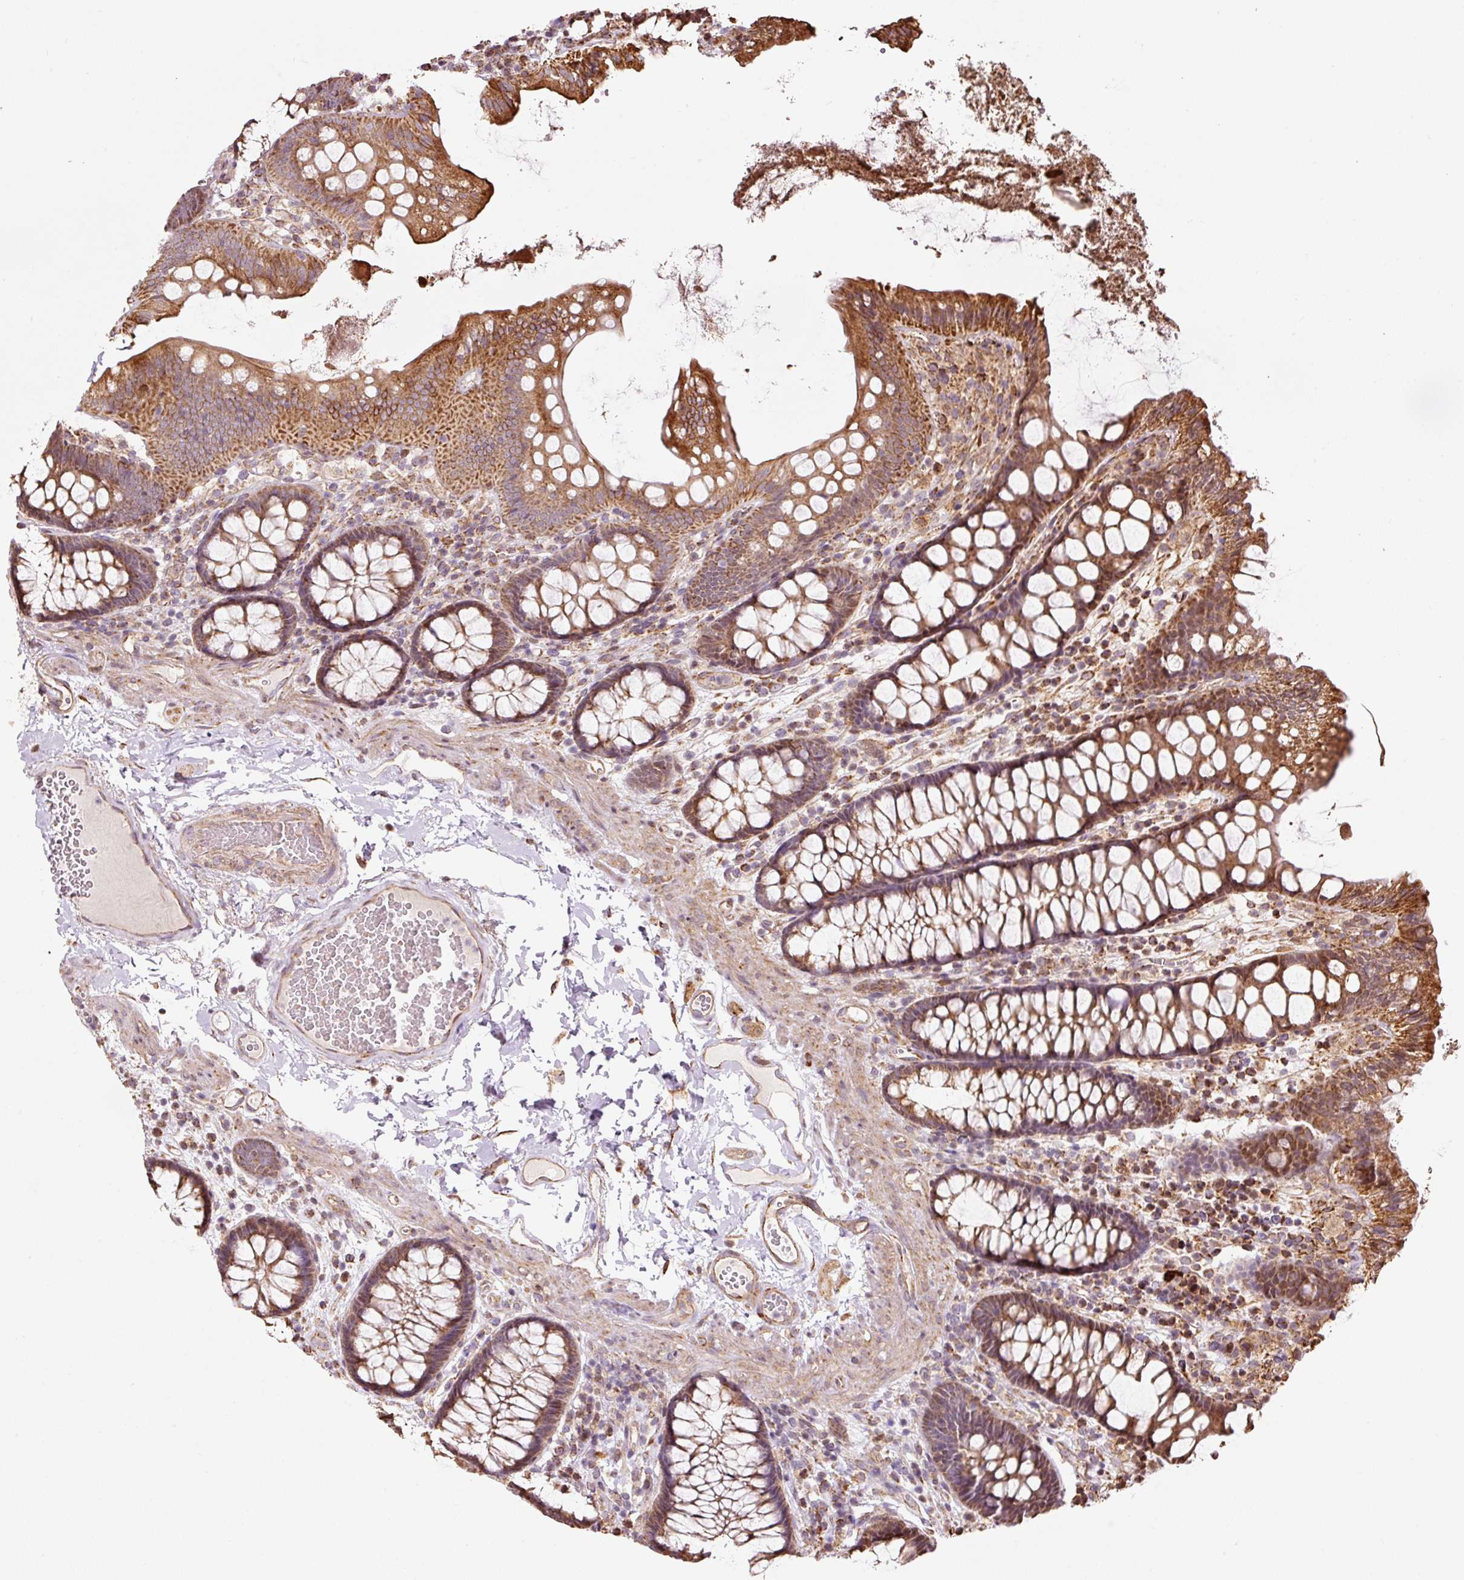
{"staining": {"intensity": "moderate", "quantity": ">75%", "location": "cytoplasmic/membranous"}, "tissue": "colon", "cell_type": "Endothelial cells", "image_type": "normal", "snomed": [{"axis": "morphology", "description": "Normal tissue, NOS"}, {"axis": "topography", "description": "Colon"}], "caption": "The photomicrograph exhibits immunohistochemical staining of benign colon. There is moderate cytoplasmic/membranous positivity is appreciated in approximately >75% of endothelial cells. (brown staining indicates protein expression, while blue staining denotes nuclei).", "gene": "ETF1", "patient": {"sex": "male", "age": 84}}